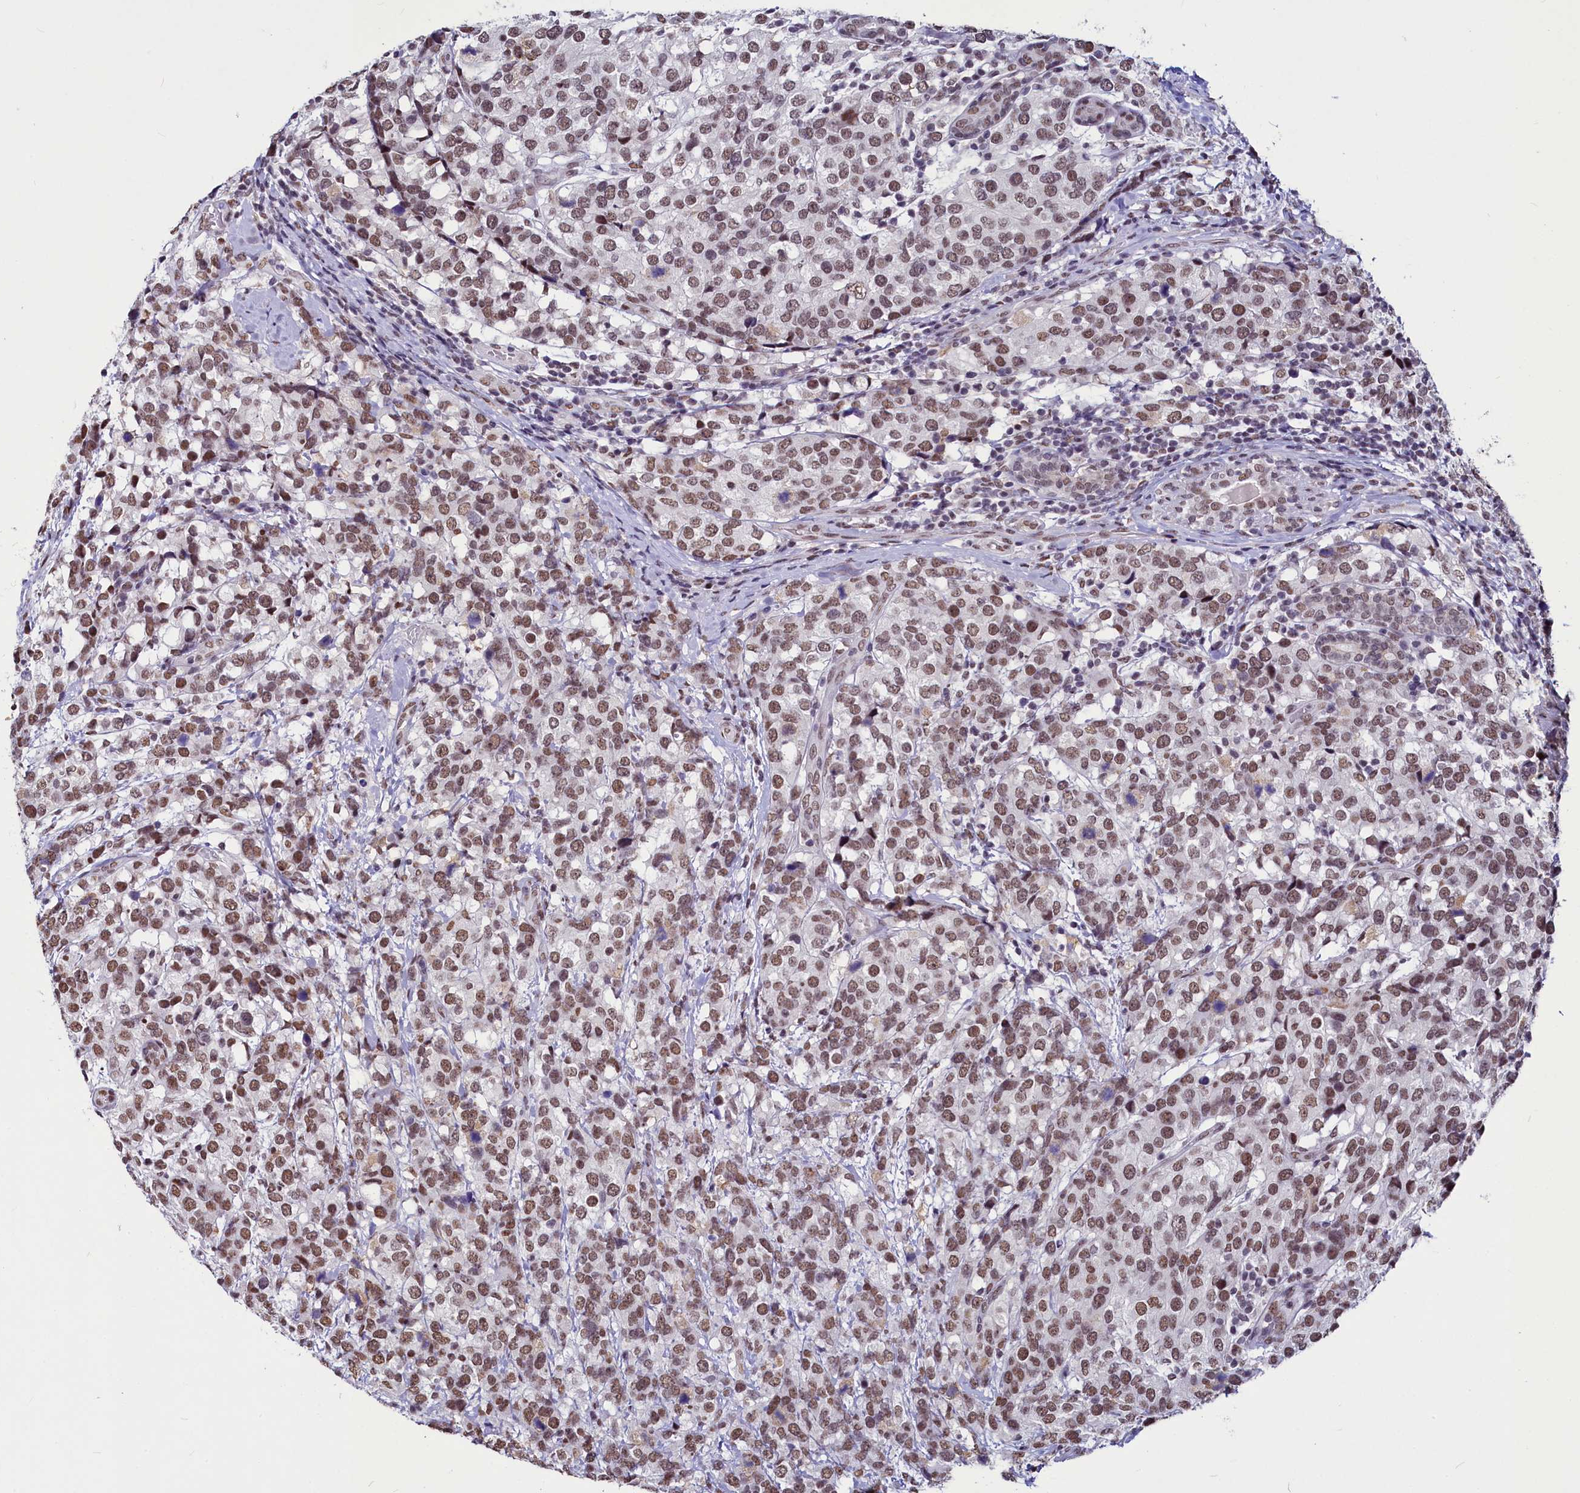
{"staining": {"intensity": "moderate", "quantity": ">75%", "location": "nuclear"}, "tissue": "breast cancer", "cell_type": "Tumor cells", "image_type": "cancer", "snomed": [{"axis": "morphology", "description": "Lobular carcinoma"}, {"axis": "topography", "description": "Breast"}], "caption": "Breast cancer (lobular carcinoma) stained for a protein shows moderate nuclear positivity in tumor cells.", "gene": "PARPBP", "patient": {"sex": "female", "age": 59}}